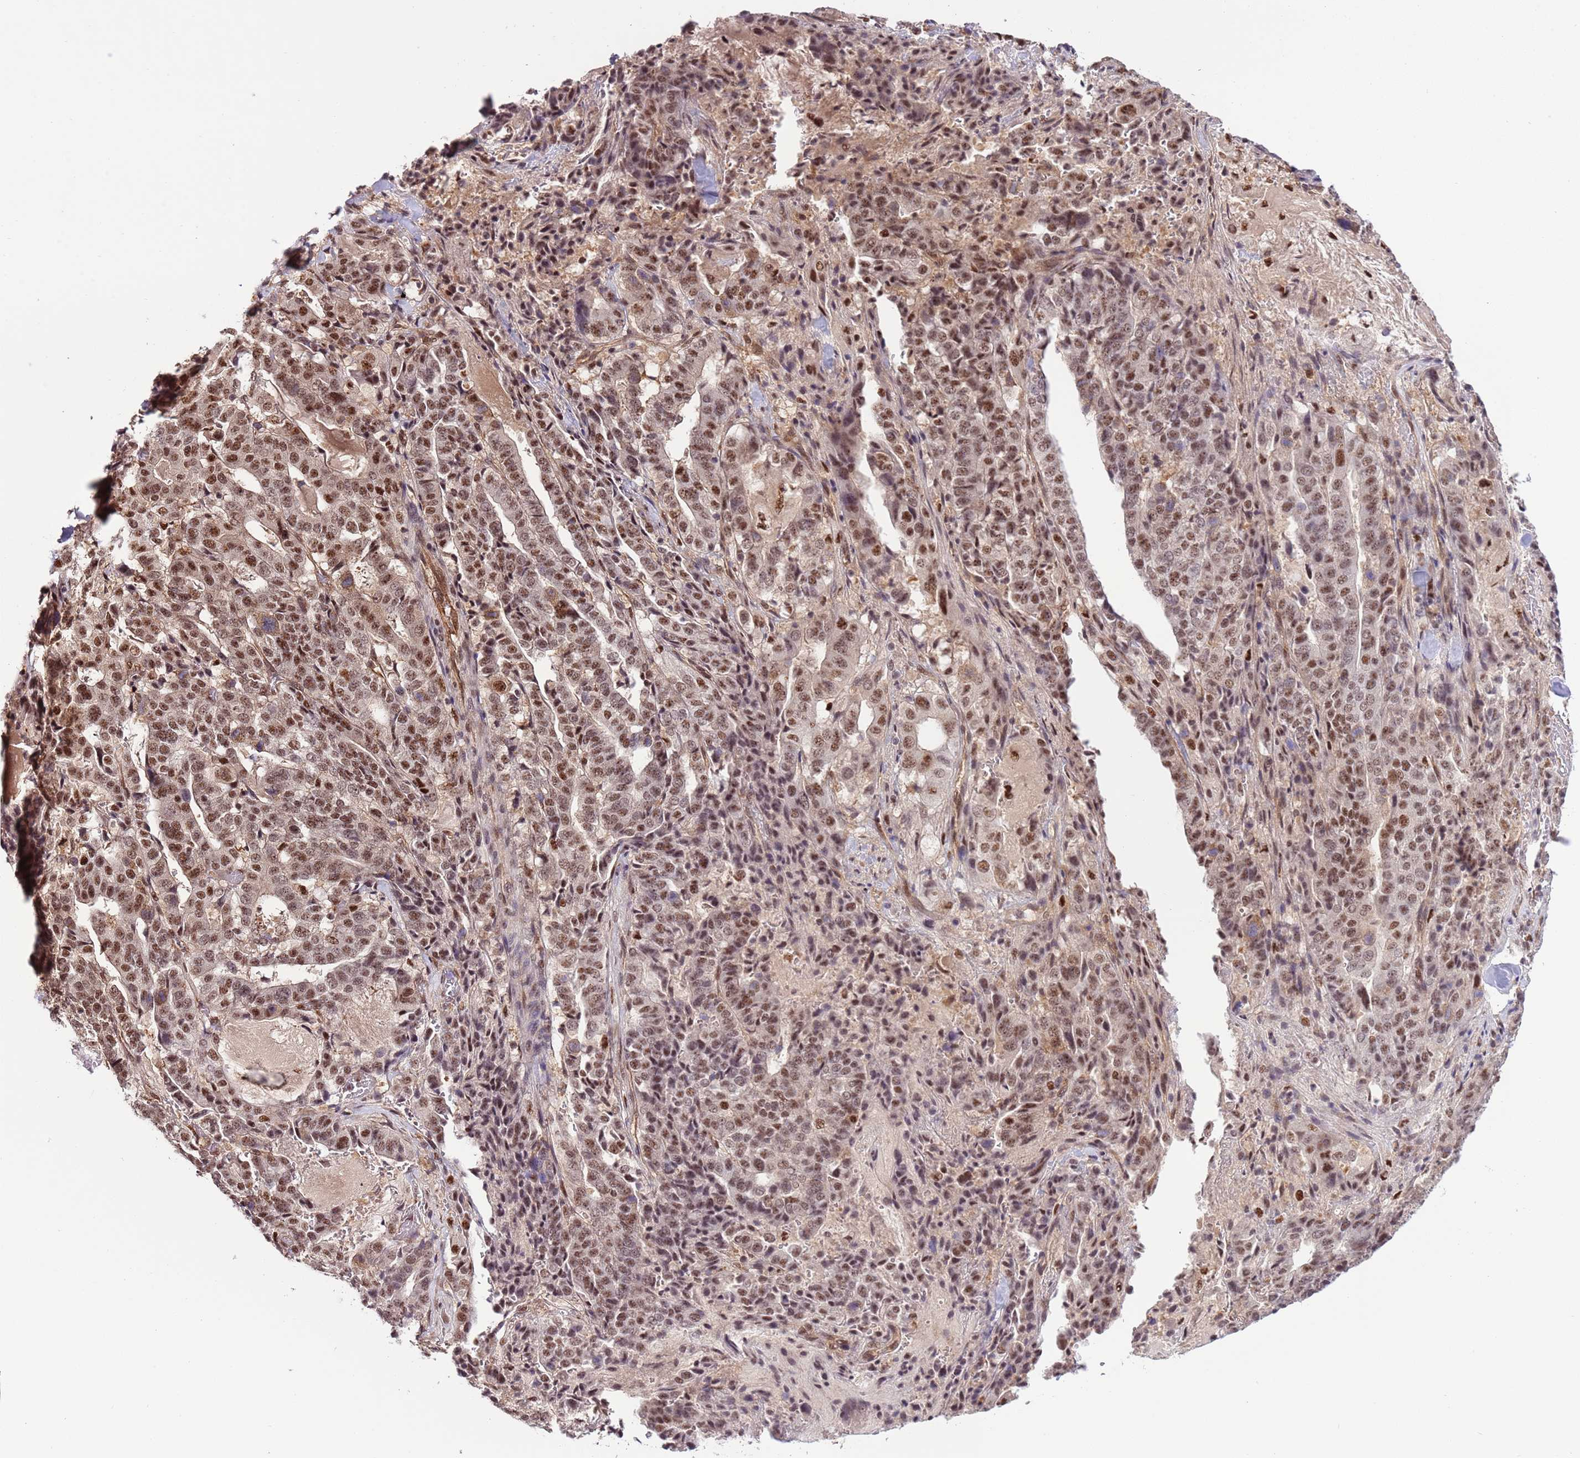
{"staining": {"intensity": "moderate", "quantity": ">75%", "location": "nuclear"}, "tissue": "stomach cancer", "cell_type": "Tumor cells", "image_type": "cancer", "snomed": [{"axis": "morphology", "description": "Adenocarcinoma, NOS"}, {"axis": "topography", "description": "Stomach"}], "caption": "Immunohistochemistry (IHC) of human adenocarcinoma (stomach) reveals medium levels of moderate nuclear positivity in about >75% of tumor cells. (IHC, brightfield microscopy, high magnification).", "gene": "PRPF6", "patient": {"sex": "male", "age": 48}}